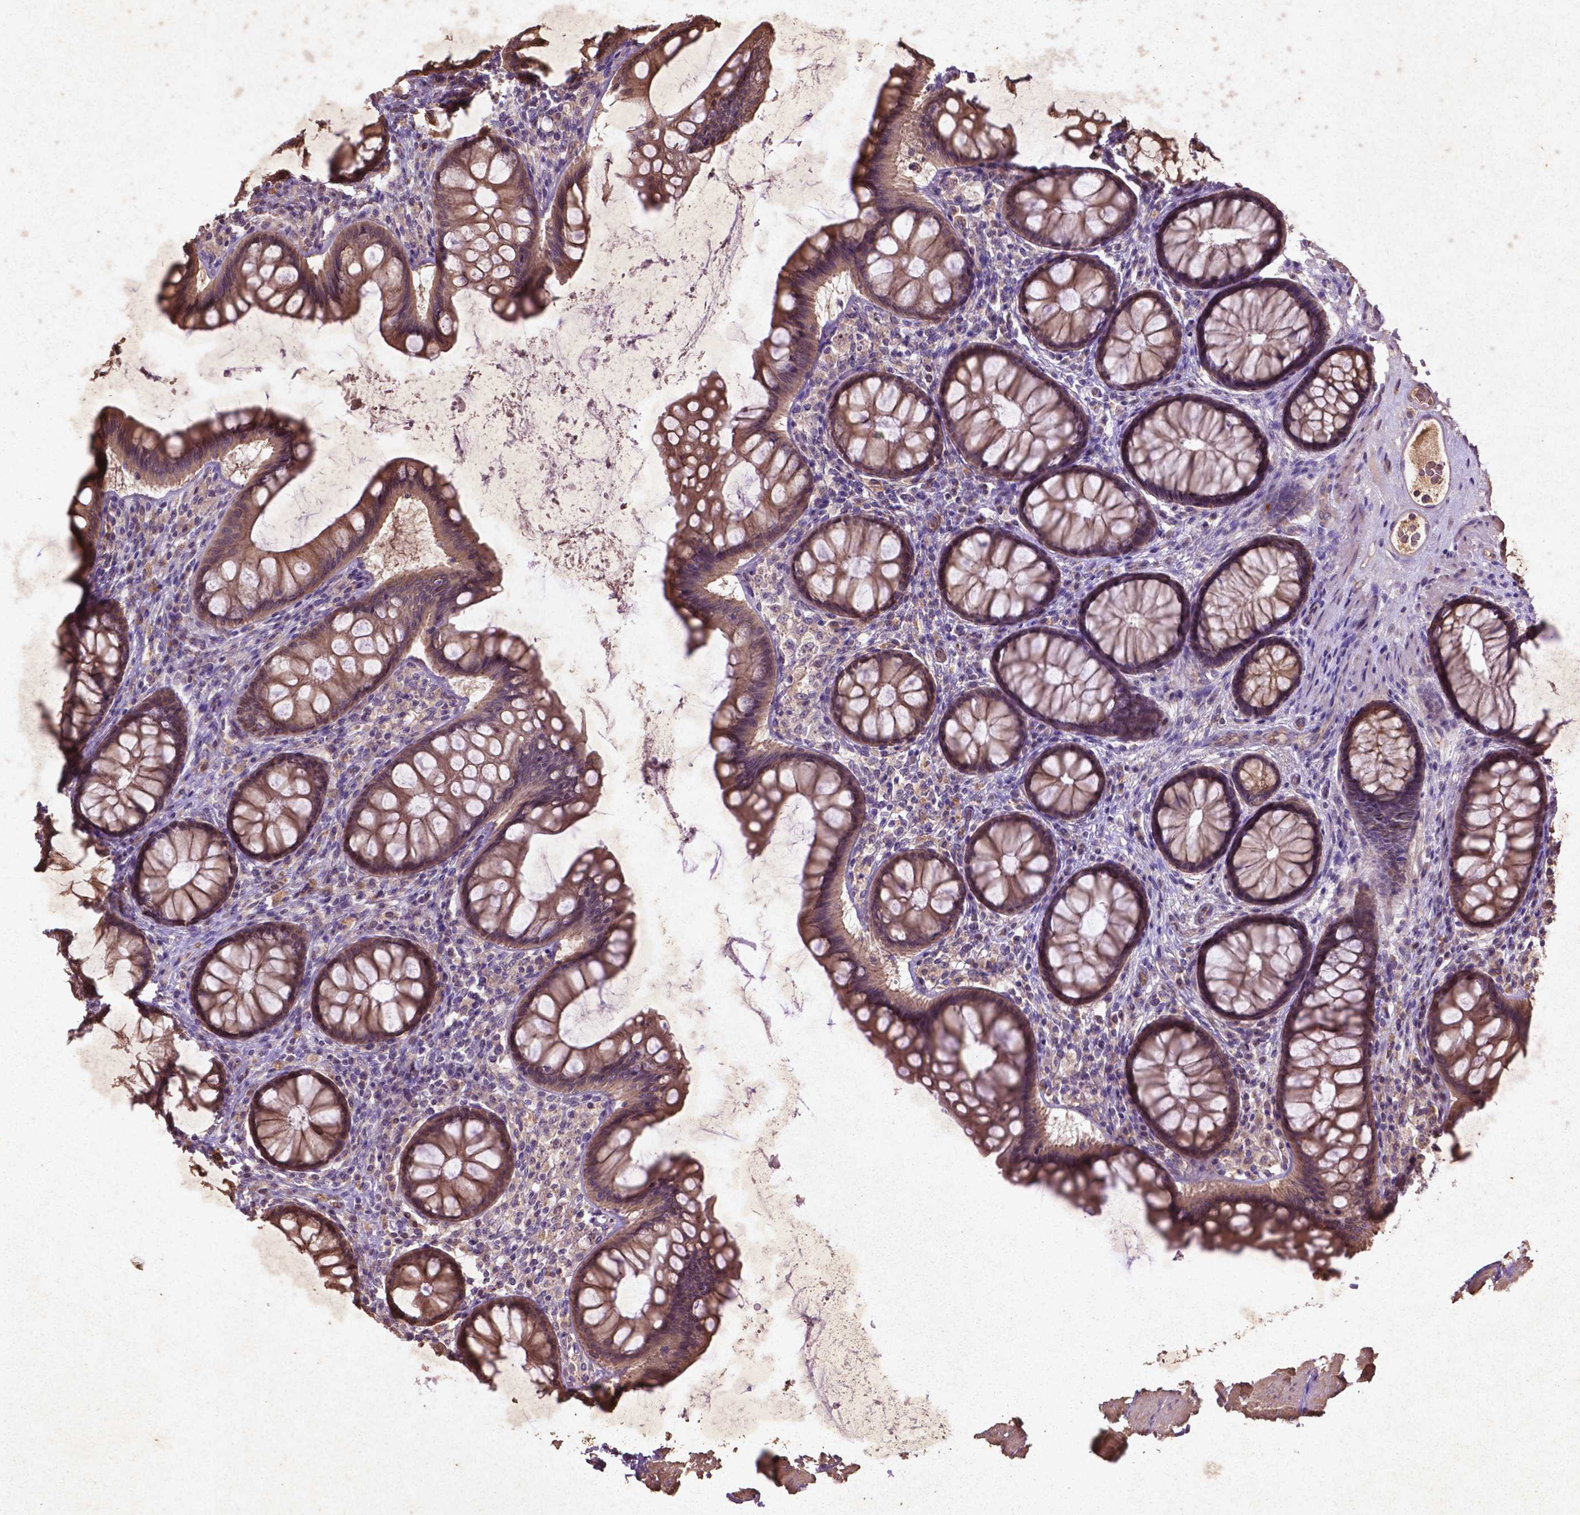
{"staining": {"intensity": "negative", "quantity": "none", "location": "none"}, "tissue": "colon", "cell_type": "Endothelial cells", "image_type": "normal", "snomed": [{"axis": "morphology", "description": "Normal tissue, NOS"}, {"axis": "topography", "description": "Colon"}], "caption": "Colon was stained to show a protein in brown. There is no significant positivity in endothelial cells. (DAB immunohistochemistry with hematoxylin counter stain).", "gene": "COQ2", "patient": {"sex": "female", "age": 65}}